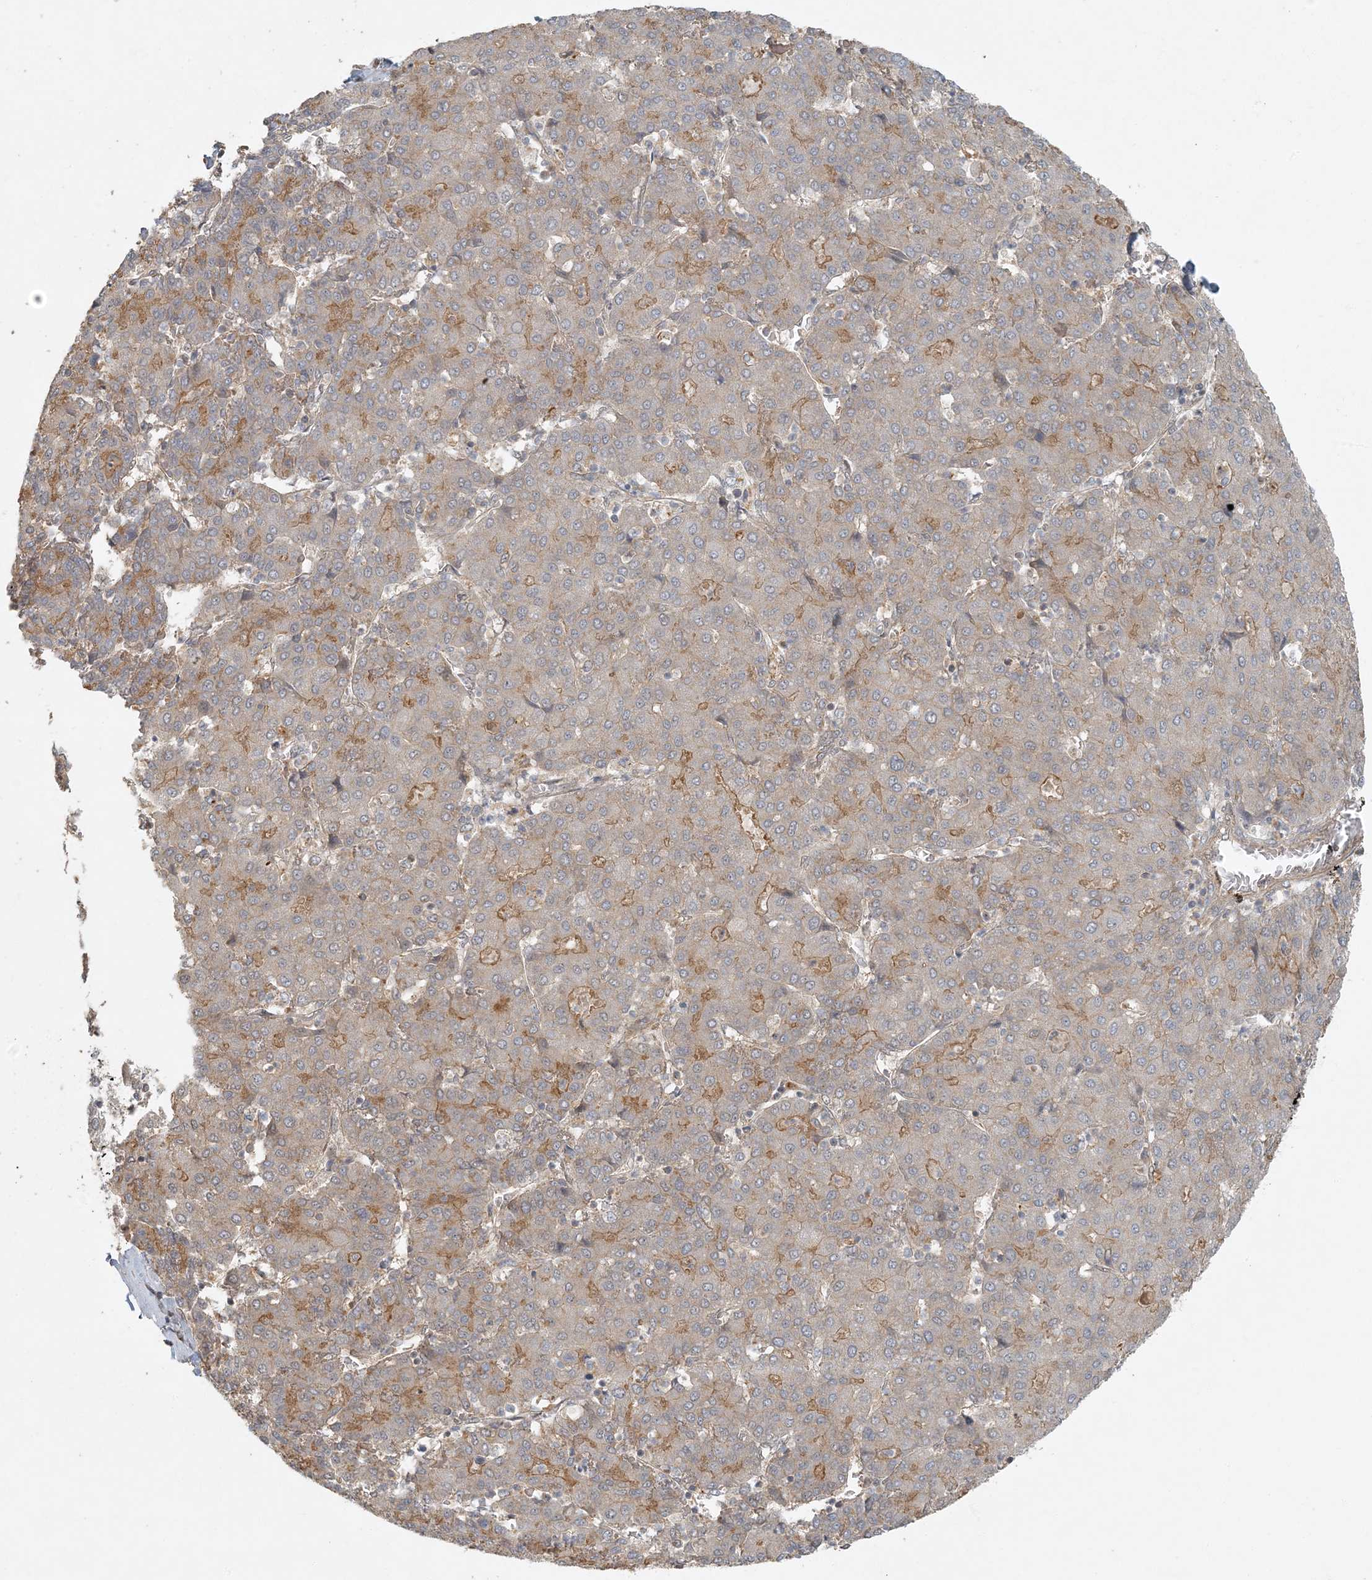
{"staining": {"intensity": "moderate", "quantity": "25%-75%", "location": "cytoplasmic/membranous"}, "tissue": "liver cancer", "cell_type": "Tumor cells", "image_type": "cancer", "snomed": [{"axis": "morphology", "description": "Carcinoma, Hepatocellular, NOS"}, {"axis": "topography", "description": "Liver"}], "caption": "Protein staining of liver cancer (hepatocellular carcinoma) tissue exhibits moderate cytoplasmic/membranous positivity in about 25%-75% of tumor cells.", "gene": "AK9", "patient": {"sex": "male", "age": 65}}